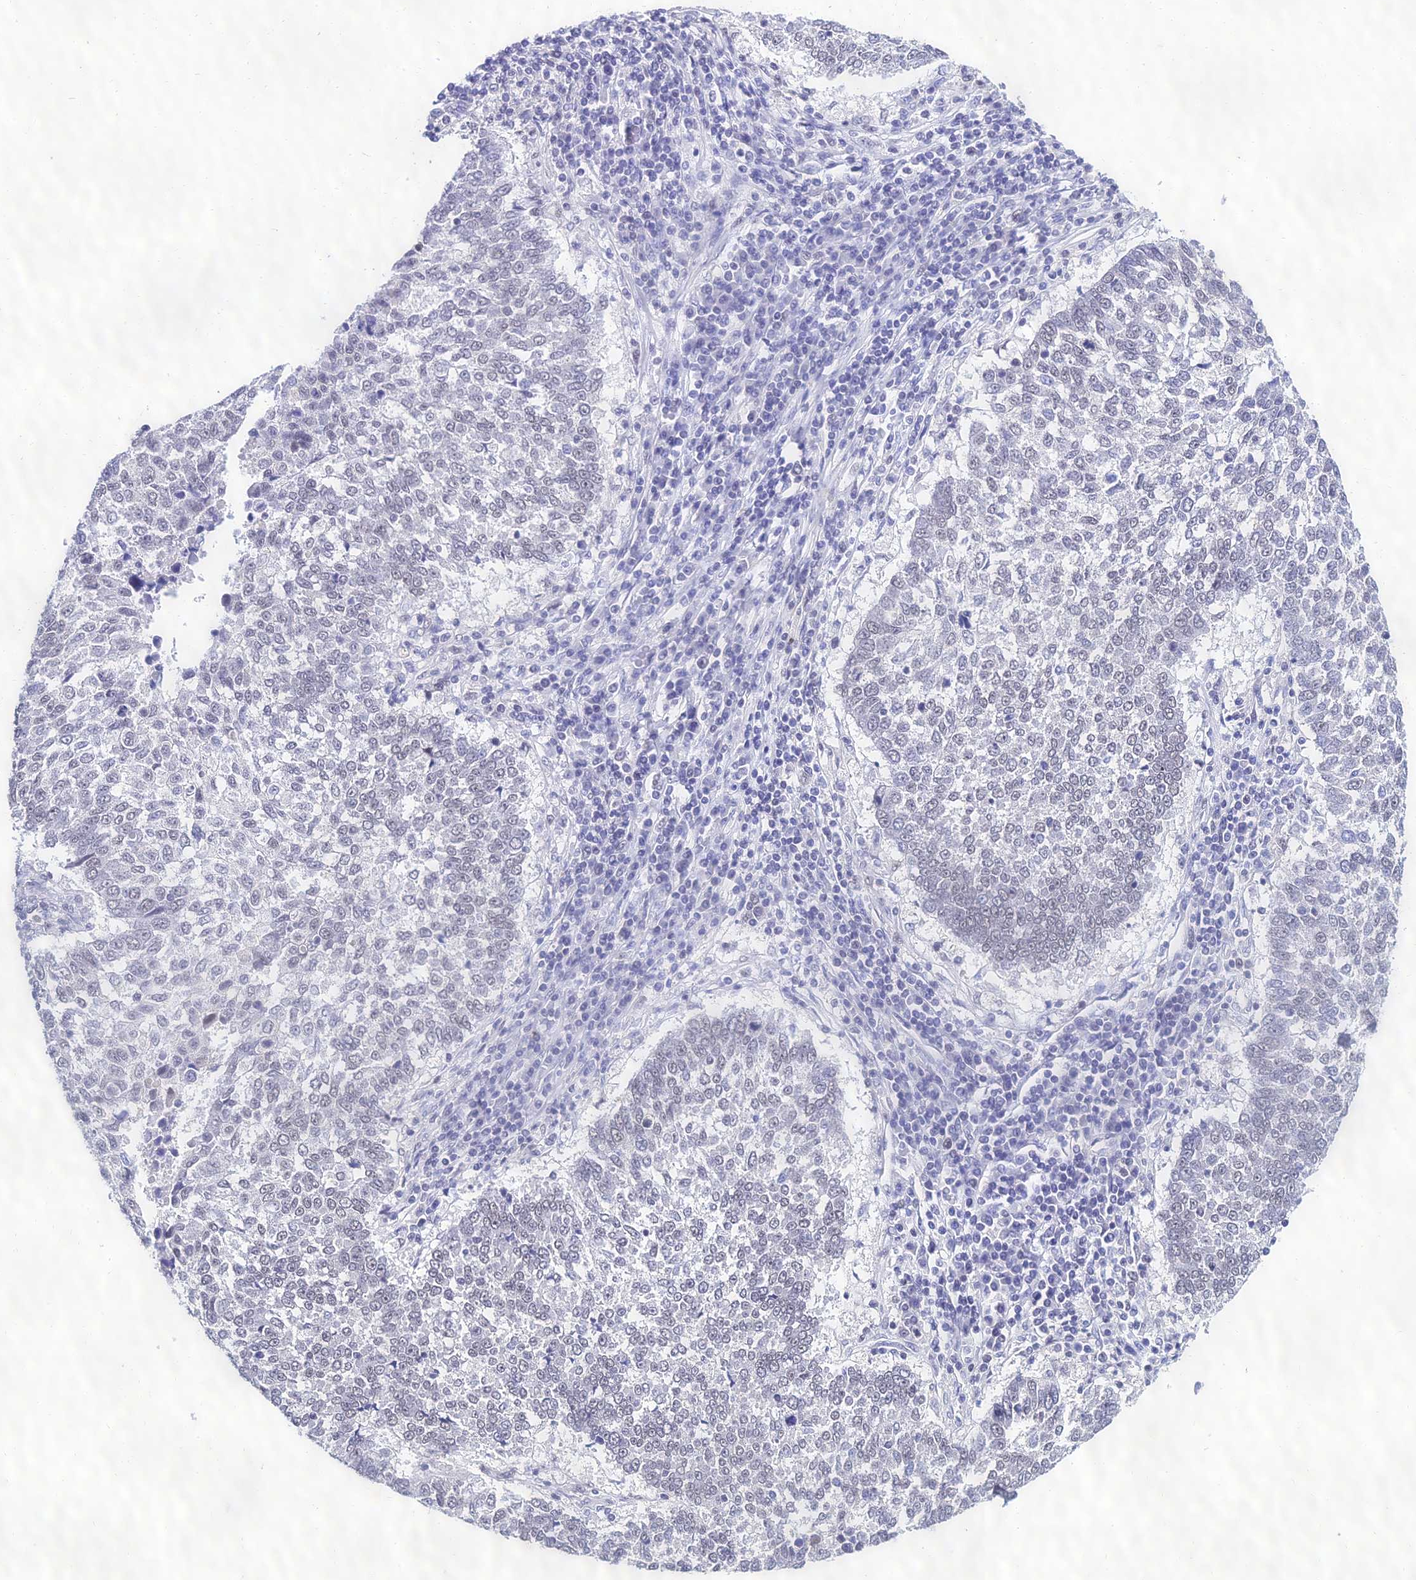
{"staining": {"intensity": "negative", "quantity": "none", "location": "none"}, "tissue": "lung cancer", "cell_type": "Tumor cells", "image_type": "cancer", "snomed": [{"axis": "morphology", "description": "Squamous cell carcinoma, NOS"}, {"axis": "topography", "description": "Lung"}], "caption": "This is an IHC image of squamous cell carcinoma (lung). There is no staining in tumor cells.", "gene": "PPP4R2", "patient": {"sex": "male", "age": 73}}